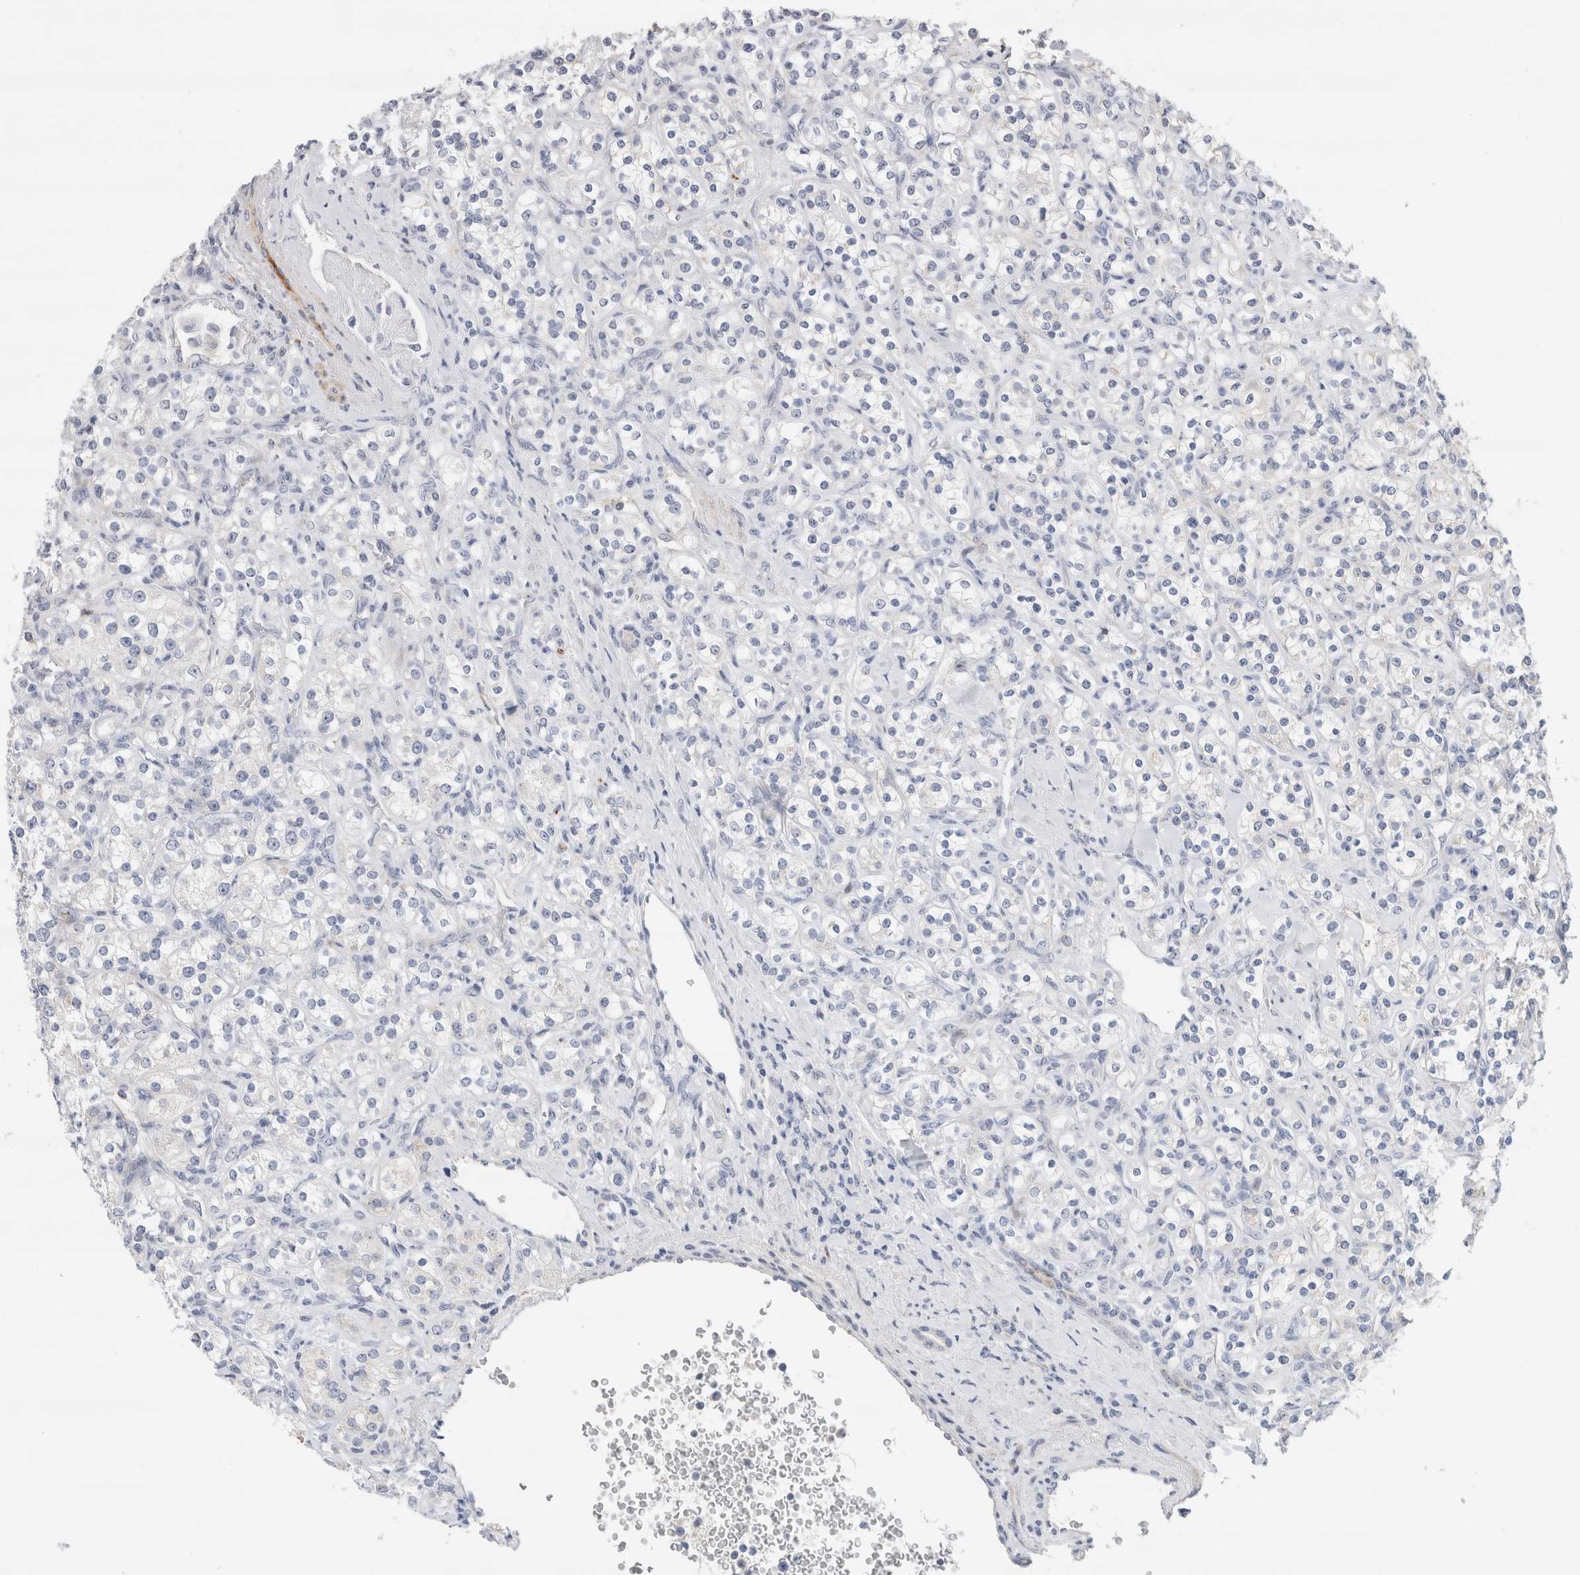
{"staining": {"intensity": "negative", "quantity": "none", "location": "none"}, "tissue": "renal cancer", "cell_type": "Tumor cells", "image_type": "cancer", "snomed": [{"axis": "morphology", "description": "Adenocarcinoma, NOS"}, {"axis": "topography", "description": "Kidney"}], "caption": "Immunohistochemical staining of renal adenocarcinoma exhibits no significant staining in tumor cells.", "gene": "ECHDC2", "patient": {"sex": "male", "age": 77}}